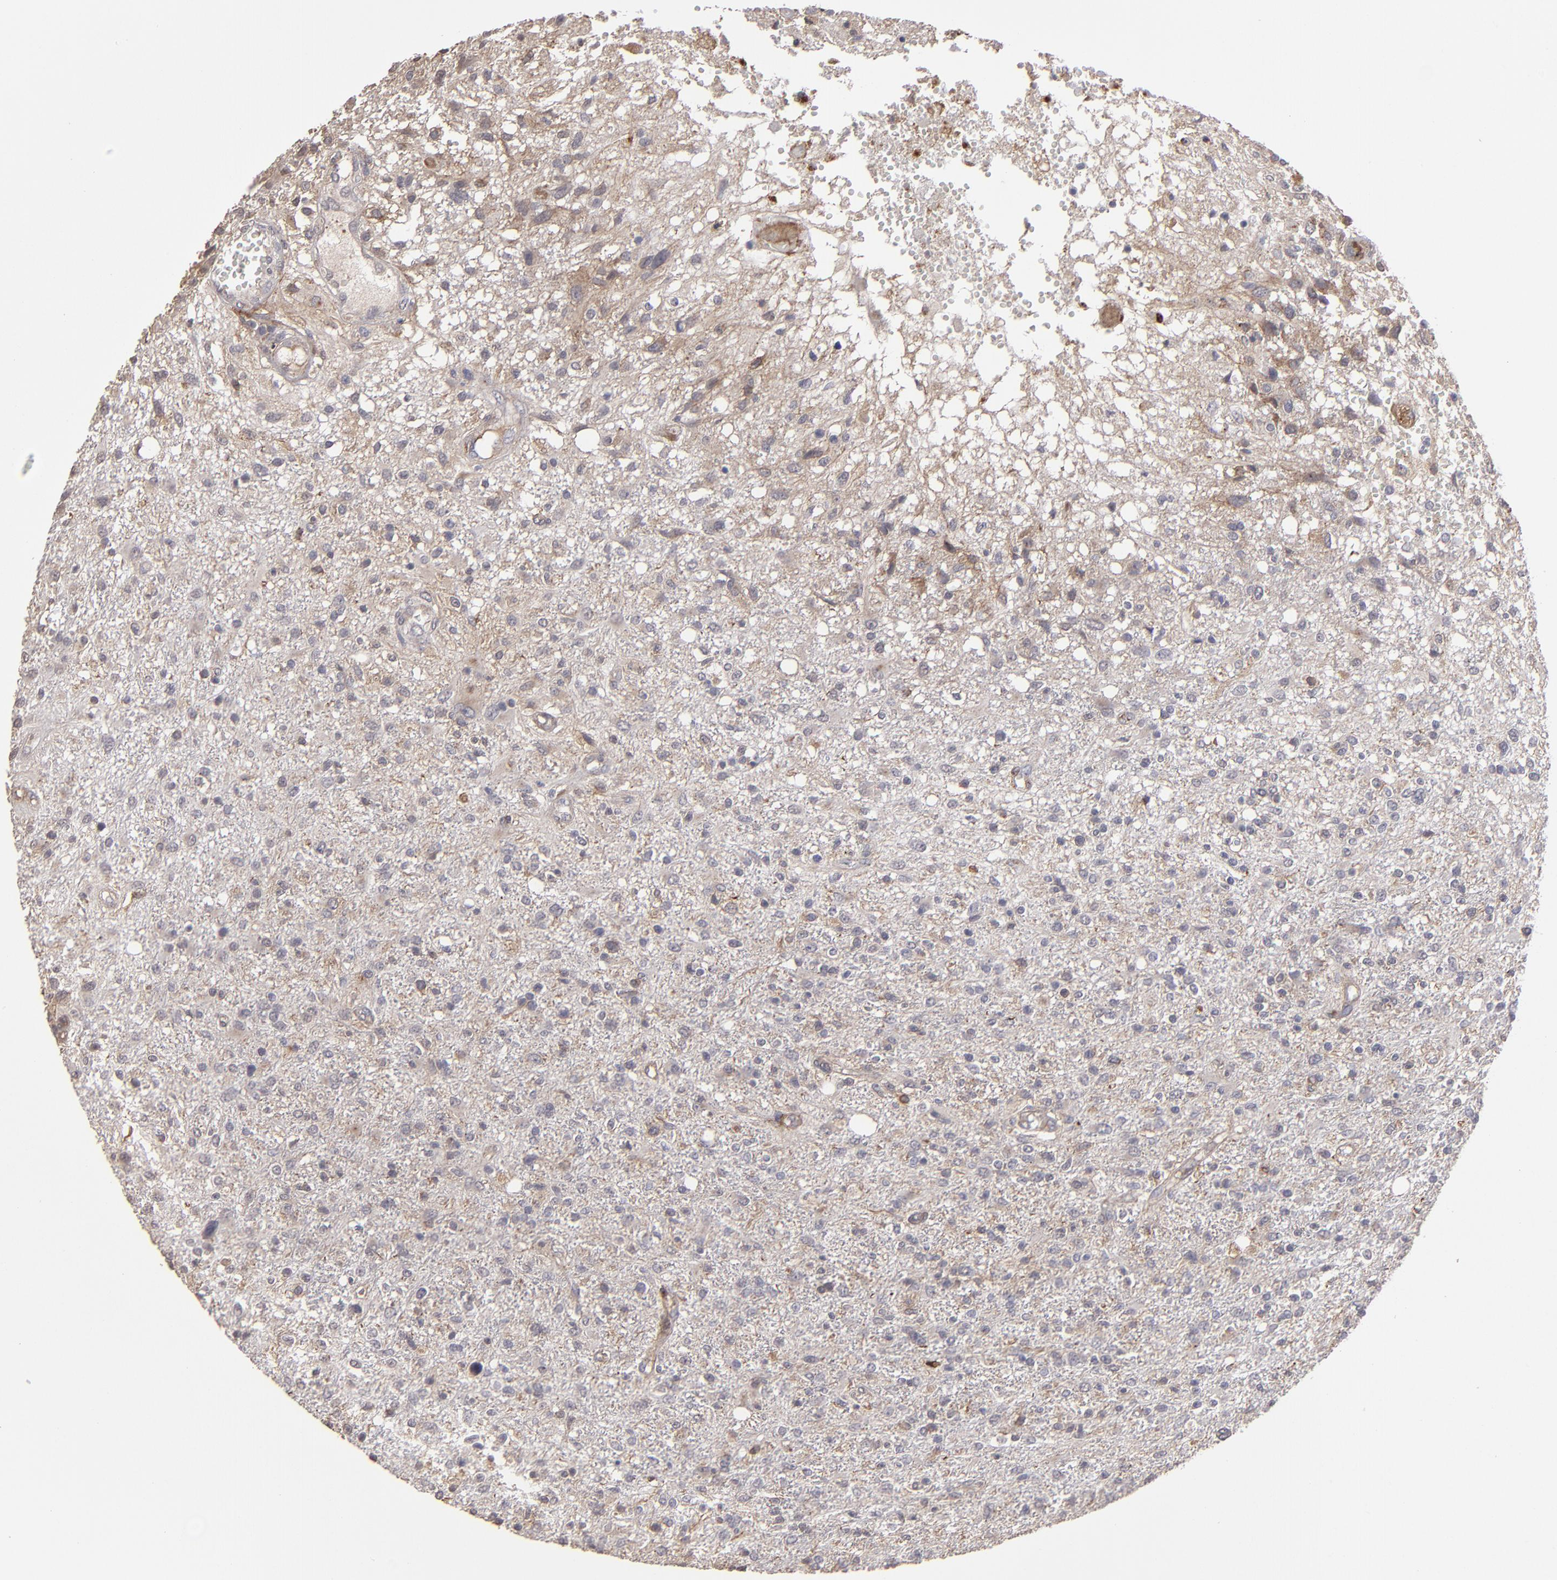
{"staining": {"intensity": "weak", "quantity": "25%-75%", "location": "cytoplasmic/membranous"}, "tissue": "glioma", "cell_type": "Tumor cells", "image_type": "cancer", "snomed": [{"axis": "morphology", "description": "Glioma, malignant, High grade"}, {"axis": "topography", "description": "Cerebral cortex"}], "caption": "Tumor cells exhibit low levels of weak cytoplasmic/membranous expression in approximately 25%-75% of cells in human glioma.", "gene": "ITGB5", "patient": {"sex": "male", "age": 76}}